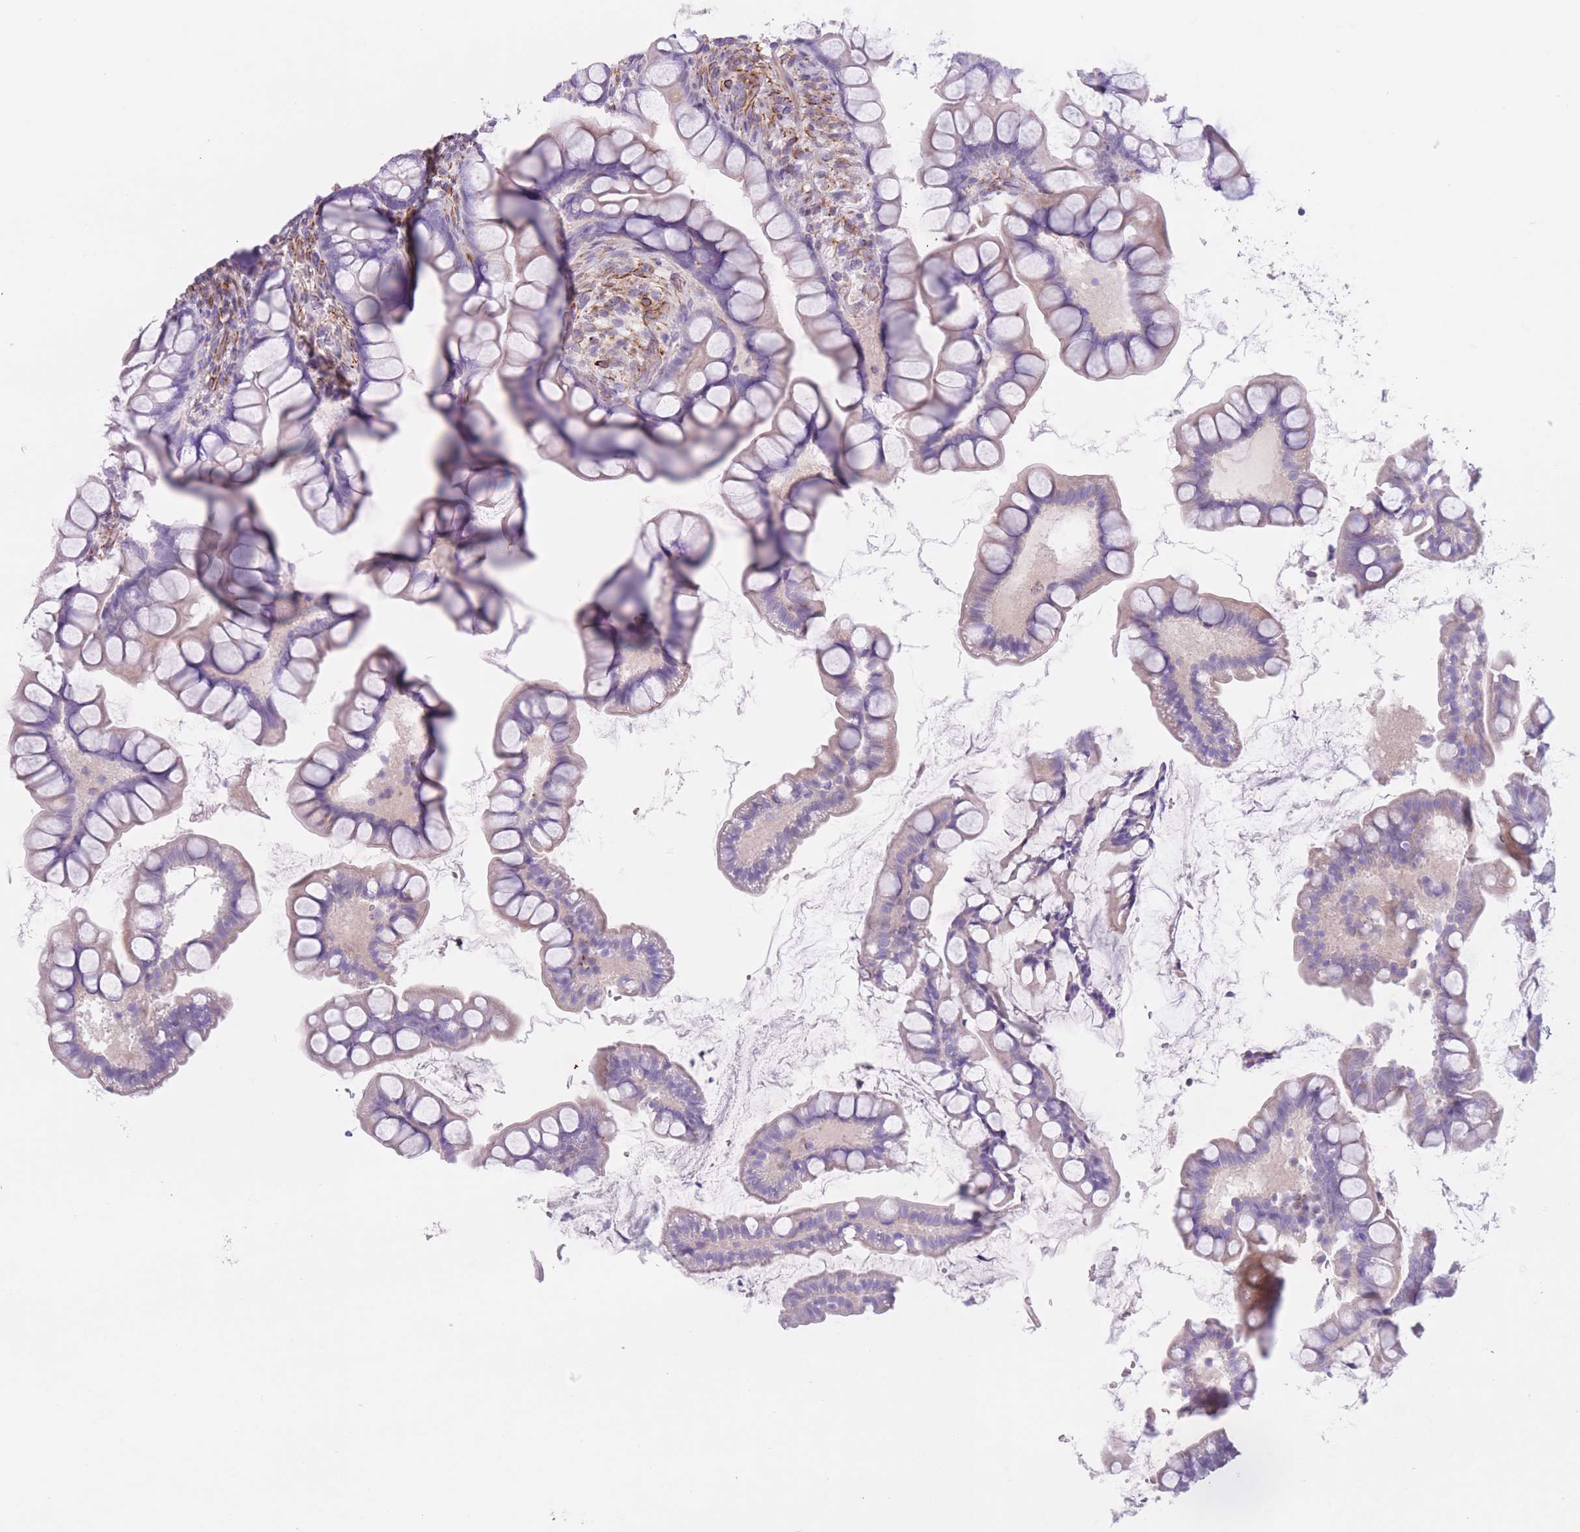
{"staining": {"intensity": "negative", "quantity": "none", "location": "none"}, "tissue": "small intestine", "cell_type": "Glandular cells", "image_type": "normal", "snomed": [{"axis": "morphology", "description": "Normal tissue, NOS"}, {"axis": "topography", "description": "Small intestine"}], "caption": "DAB immunohistochemical staining of benign small intestine demonstrates no significant expression in glandular cells. Nuclei are stained in blue.", "gene": "ATP5MF", "patient": {"sex": "male", "age": 70}}